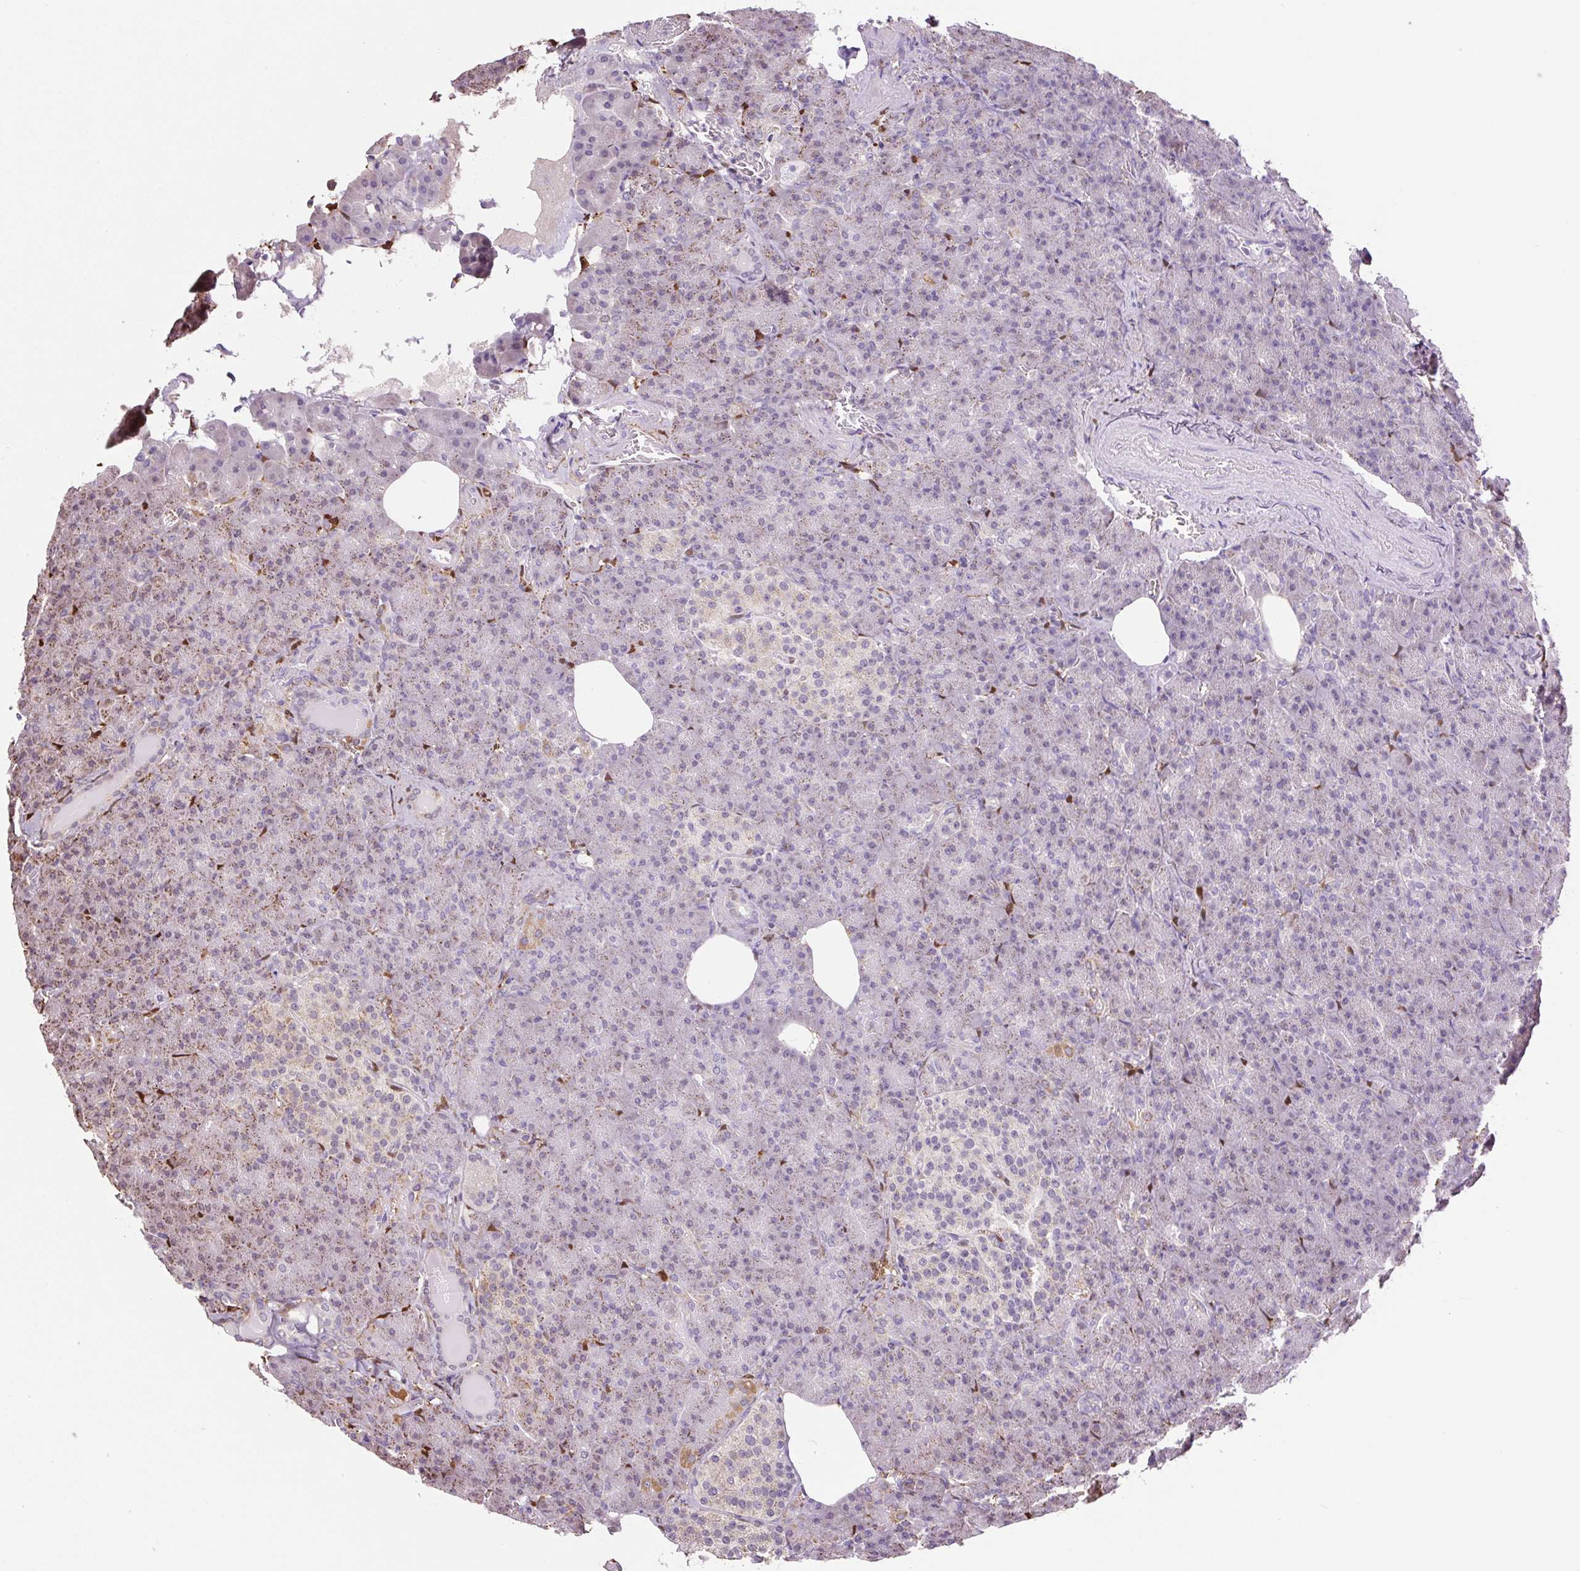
{"staining": {"intensity": "moderate", "quantity": "25%-75%", "location": "cytoplasmic/membranous,nuclear"}, "tissue": "pancreas", "cell_type": "Exocrine glandular cells", "image_type": "normal", "snomed": [{"axis": "morphology", "description": "Normal tissue, NOS"}, {"axis": "topography", "description": "Pancreas"}], "caption": "Protein staining demonstrates moderate cytoplasmic/membranous,nuclear staining in approximately 25%-75% of exocrine glandular cells in normal pancreas. (DAB IHC, brown staining for protein, blue staining for nuclei).", "gene": "SGF29", "patient": {"sex": "female", "age": 74}}